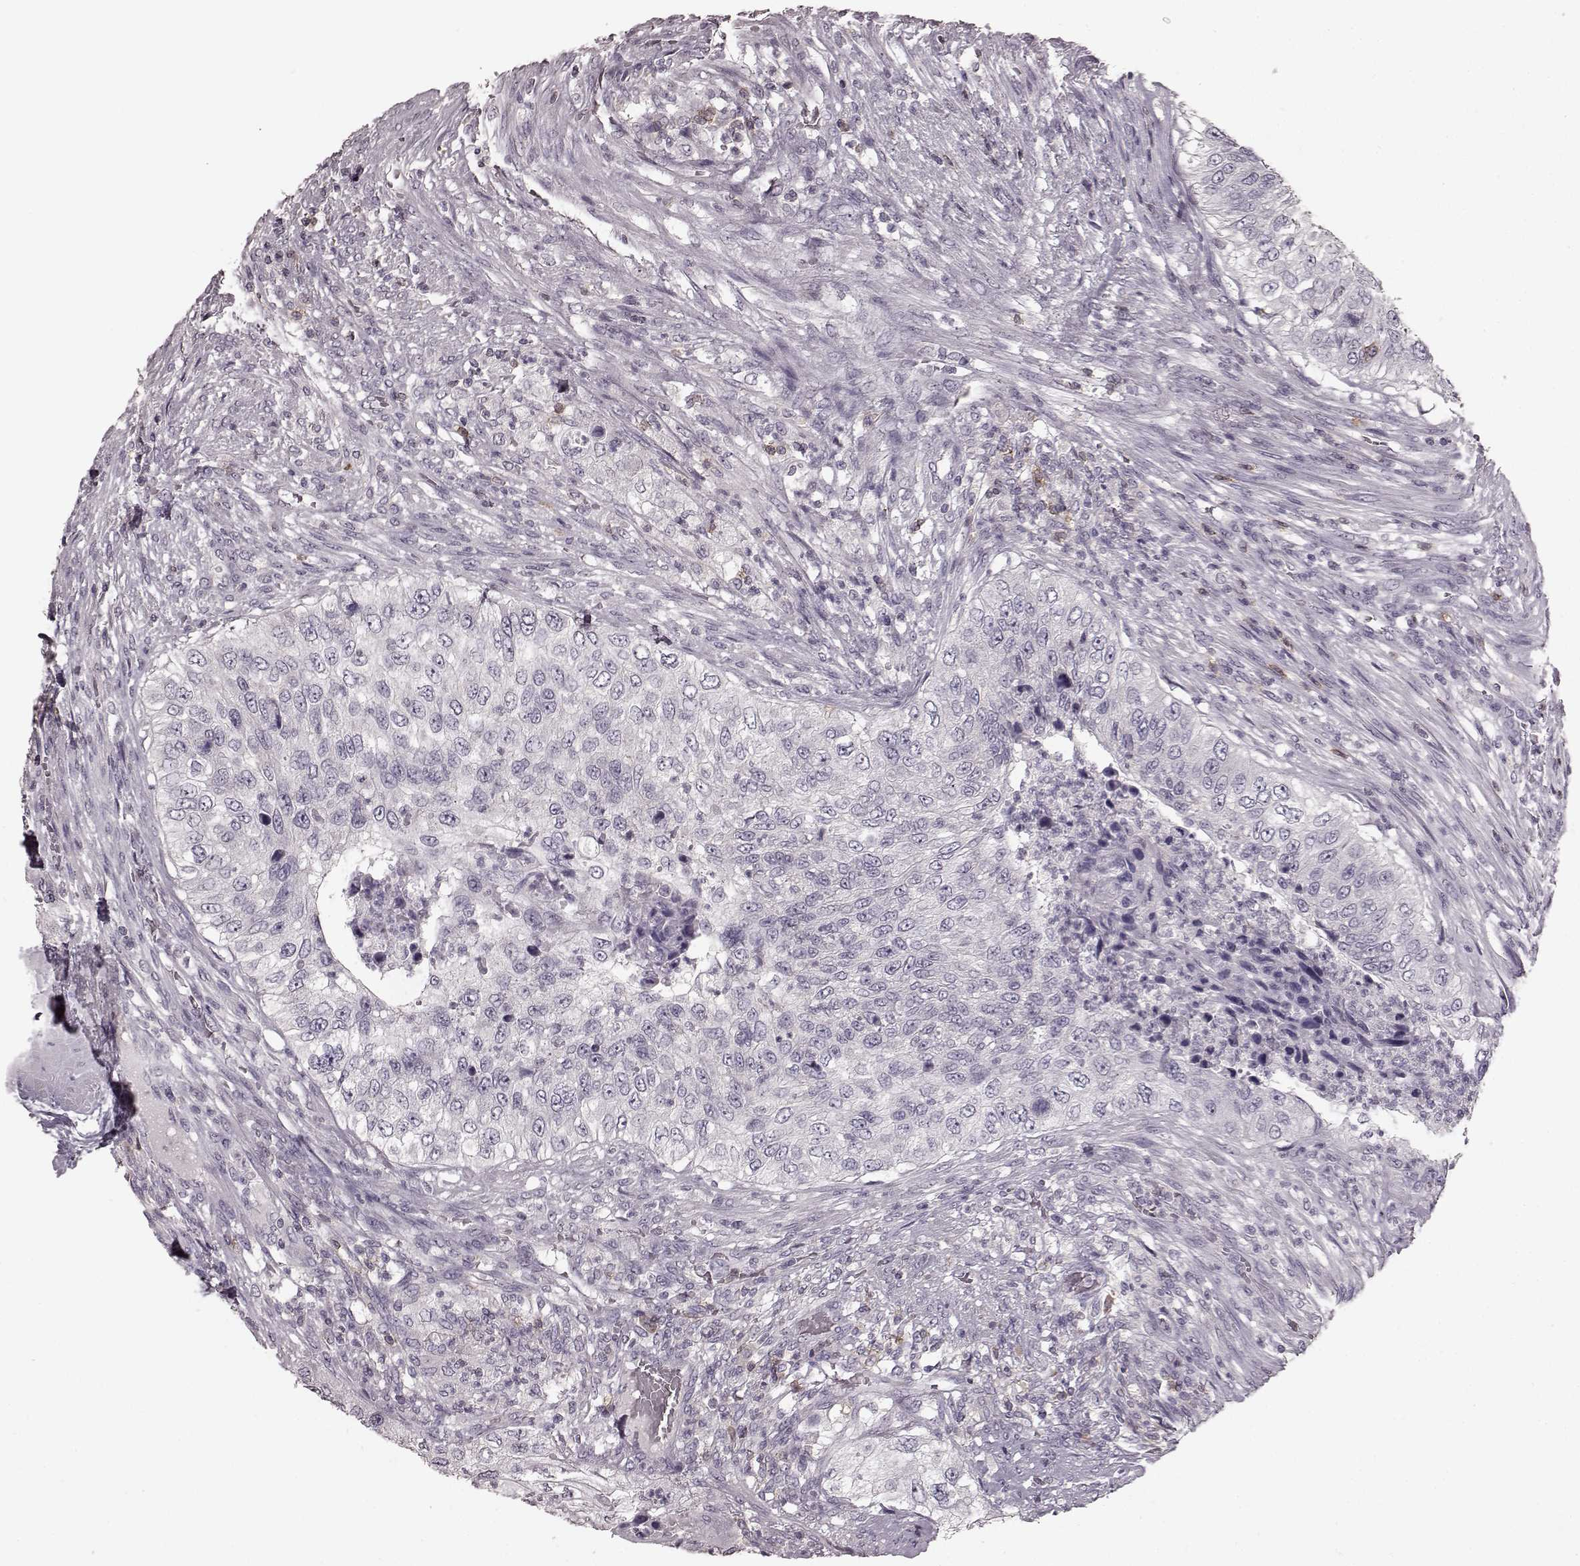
{"staining": {"intensity": "negative", "quantity": "none", "location": "none"}, "tissue": "urothelial cancer", "cell_type": "Tumor cells", "image_type": "cancer", "snomed": [{"axis": "morphology", "description": "Urothelial carcinoma, High grade"}, {"axis": "topography", "description": "Urinary bladder"}], "caption": "Immunohistochemistry of high-grade urothelial carcinoma displays no expression in tumor cells.", "gene": "CD28", "patient": {"sex": "female", "age": 60}}